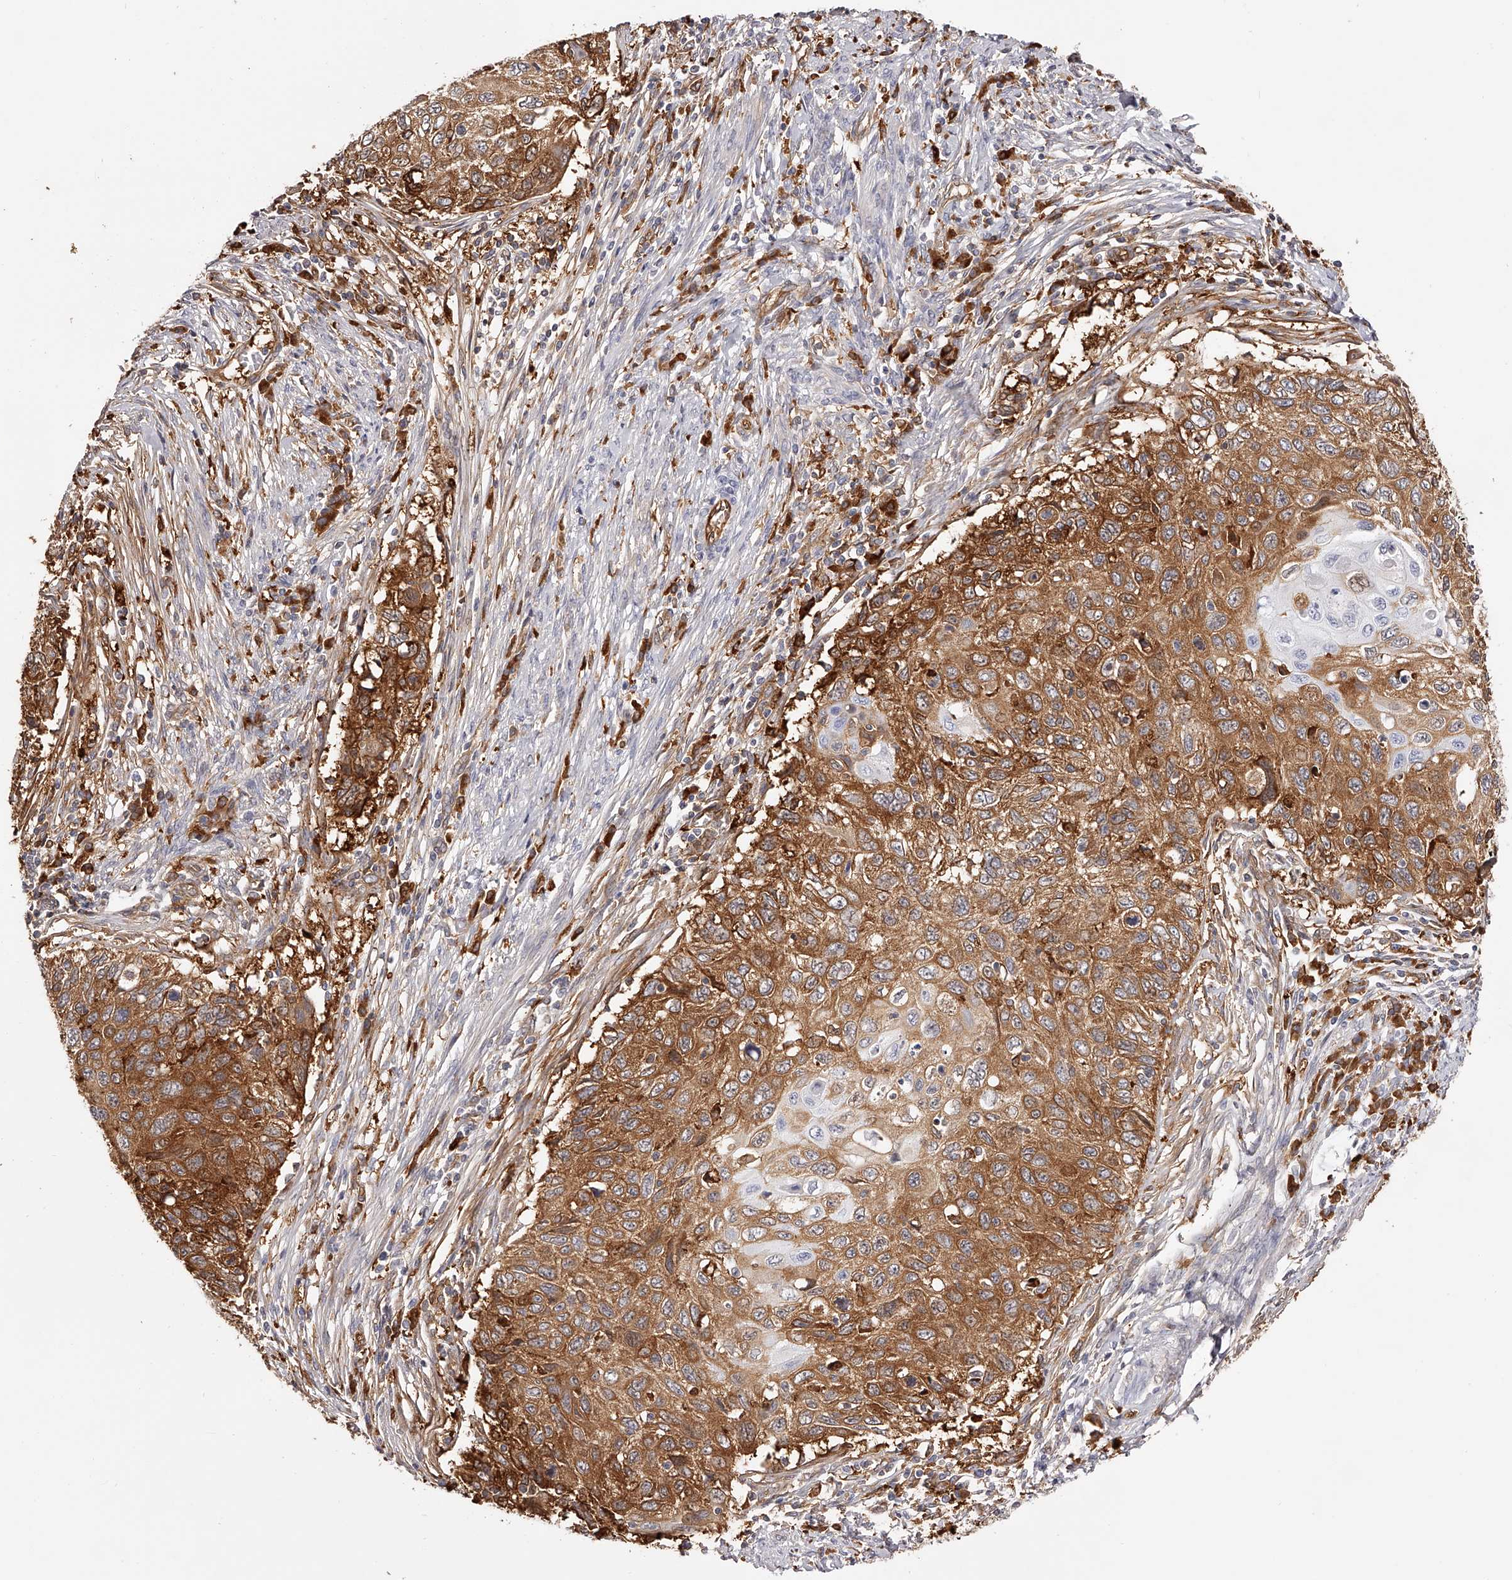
{"staining": {"intensity": "strong", "quantity": ">75%", "location": "cytoplasmic/membranous"}, "tissue": "cervical cancer", "cell_type": "Tumor cells", "image_type": "cancer", "snomed": [{"axis": "morphology", "description": "Squamous cell carcinoma, NOS"}, {"axis": "topography", "description": "Cervix"}], "caption": "Immunohistochemistry staining of cervical cancer (squamous cell carcinoma), which exhibits high levels of strong cytoplasmic/membranous staining in about >75% of tumor cells indicating strong cytoplasmic/membranous protein staining. The staining was performed using DAB (3,3'-diaminobenzidine) (brown) for protein detection and nuclei were counterstained in hematoxylin (blue).", "gene": "LAP3", "patient": {"sex": "female", "age": 70}}